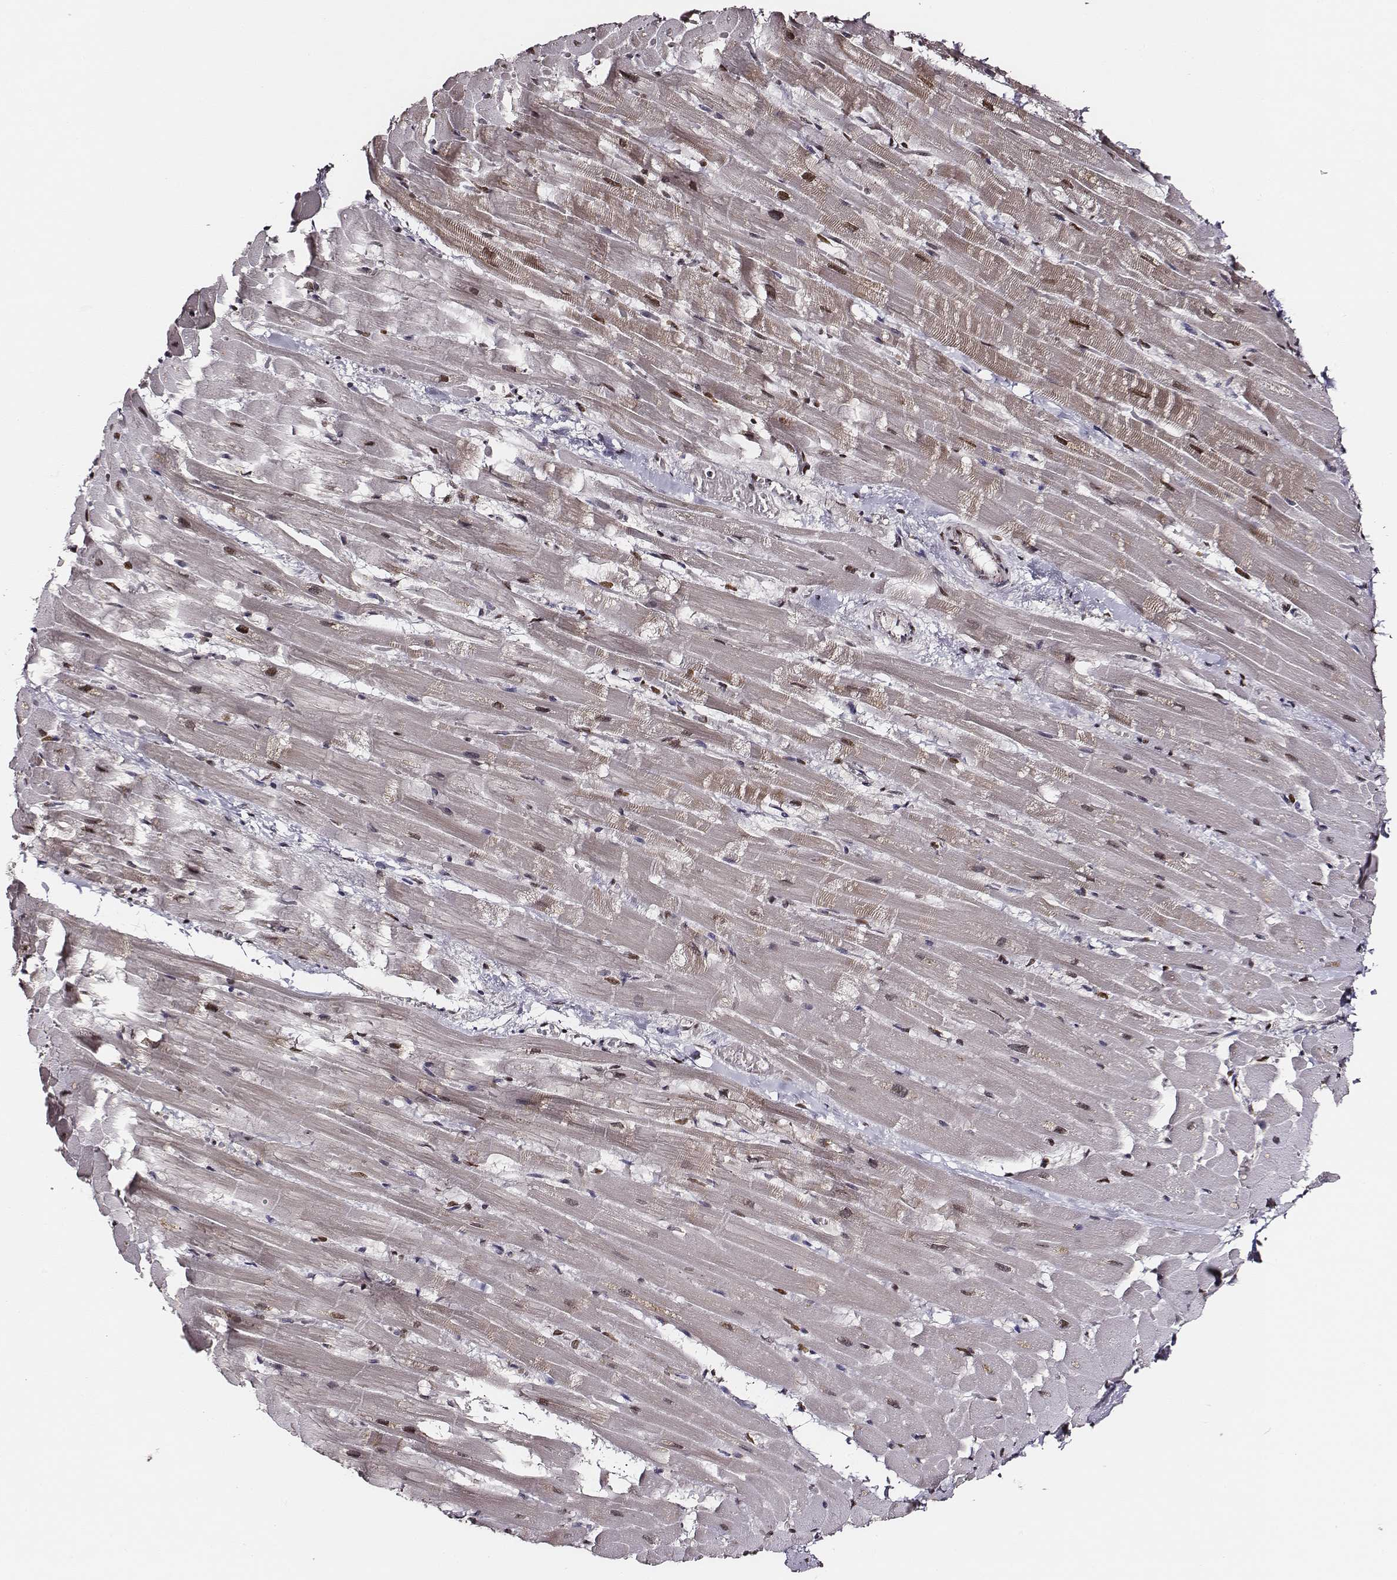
{"staining": {"intensity": "strong", "quantity": ">75%", "location": "nuclear"}, "tissue": "heart muscle", "cell_type": "Cardiomyocytes", "image_type": "normal", "snomed": [{"axis": "morphology", "description": "Normal tissue, NOS"}, {"axis": "topography", "description": "Heart"}], "caption": "Unremarkable heart muscle was stained to show a protein in brown. There is high levels of strong nuclear positivity in approximately >75% of cardiomyocytes.", "gene": "PPARA", "patient": {"sex": "male", "age": 37}}